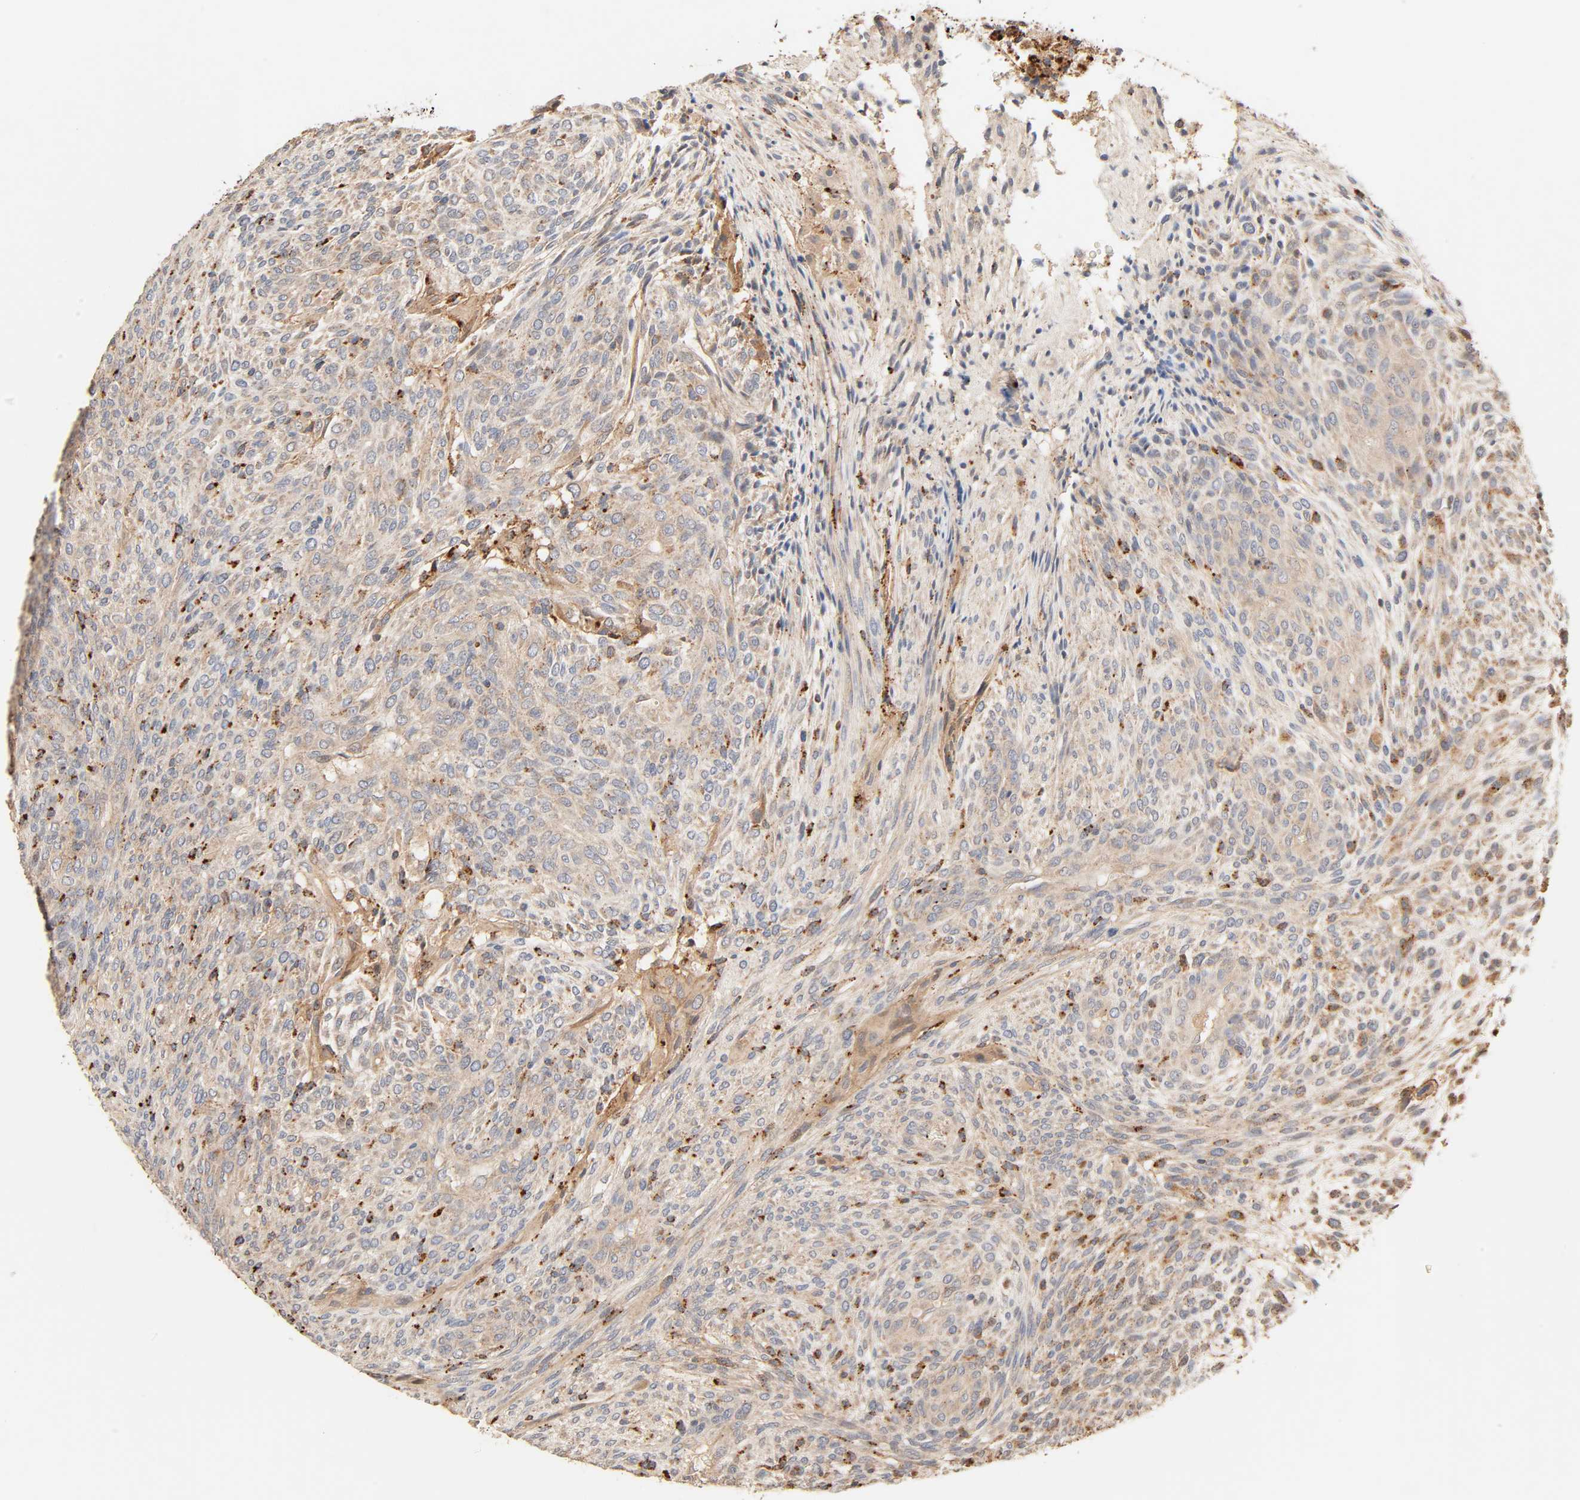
{"staining": {"intensity": "moderate", "quantity": ">75%", "location": "cytoplasmic/membranous"}, "tissue": "glioma", "cell_type": "Tumor cells", "image_type": "cancer", "snomed": [{"axis": "morphology", "description": "Glioma, malignant, High grade"}, {"axis": "topography", "description": "Cerebral cortex"}], "caption": "Tumor cells display medium levels of moderate cytoplasmic/membranous staining in about >75% of cells in glioma.", "gene": "MAPK6", "patient": {"sex": "female", "age": 55}}